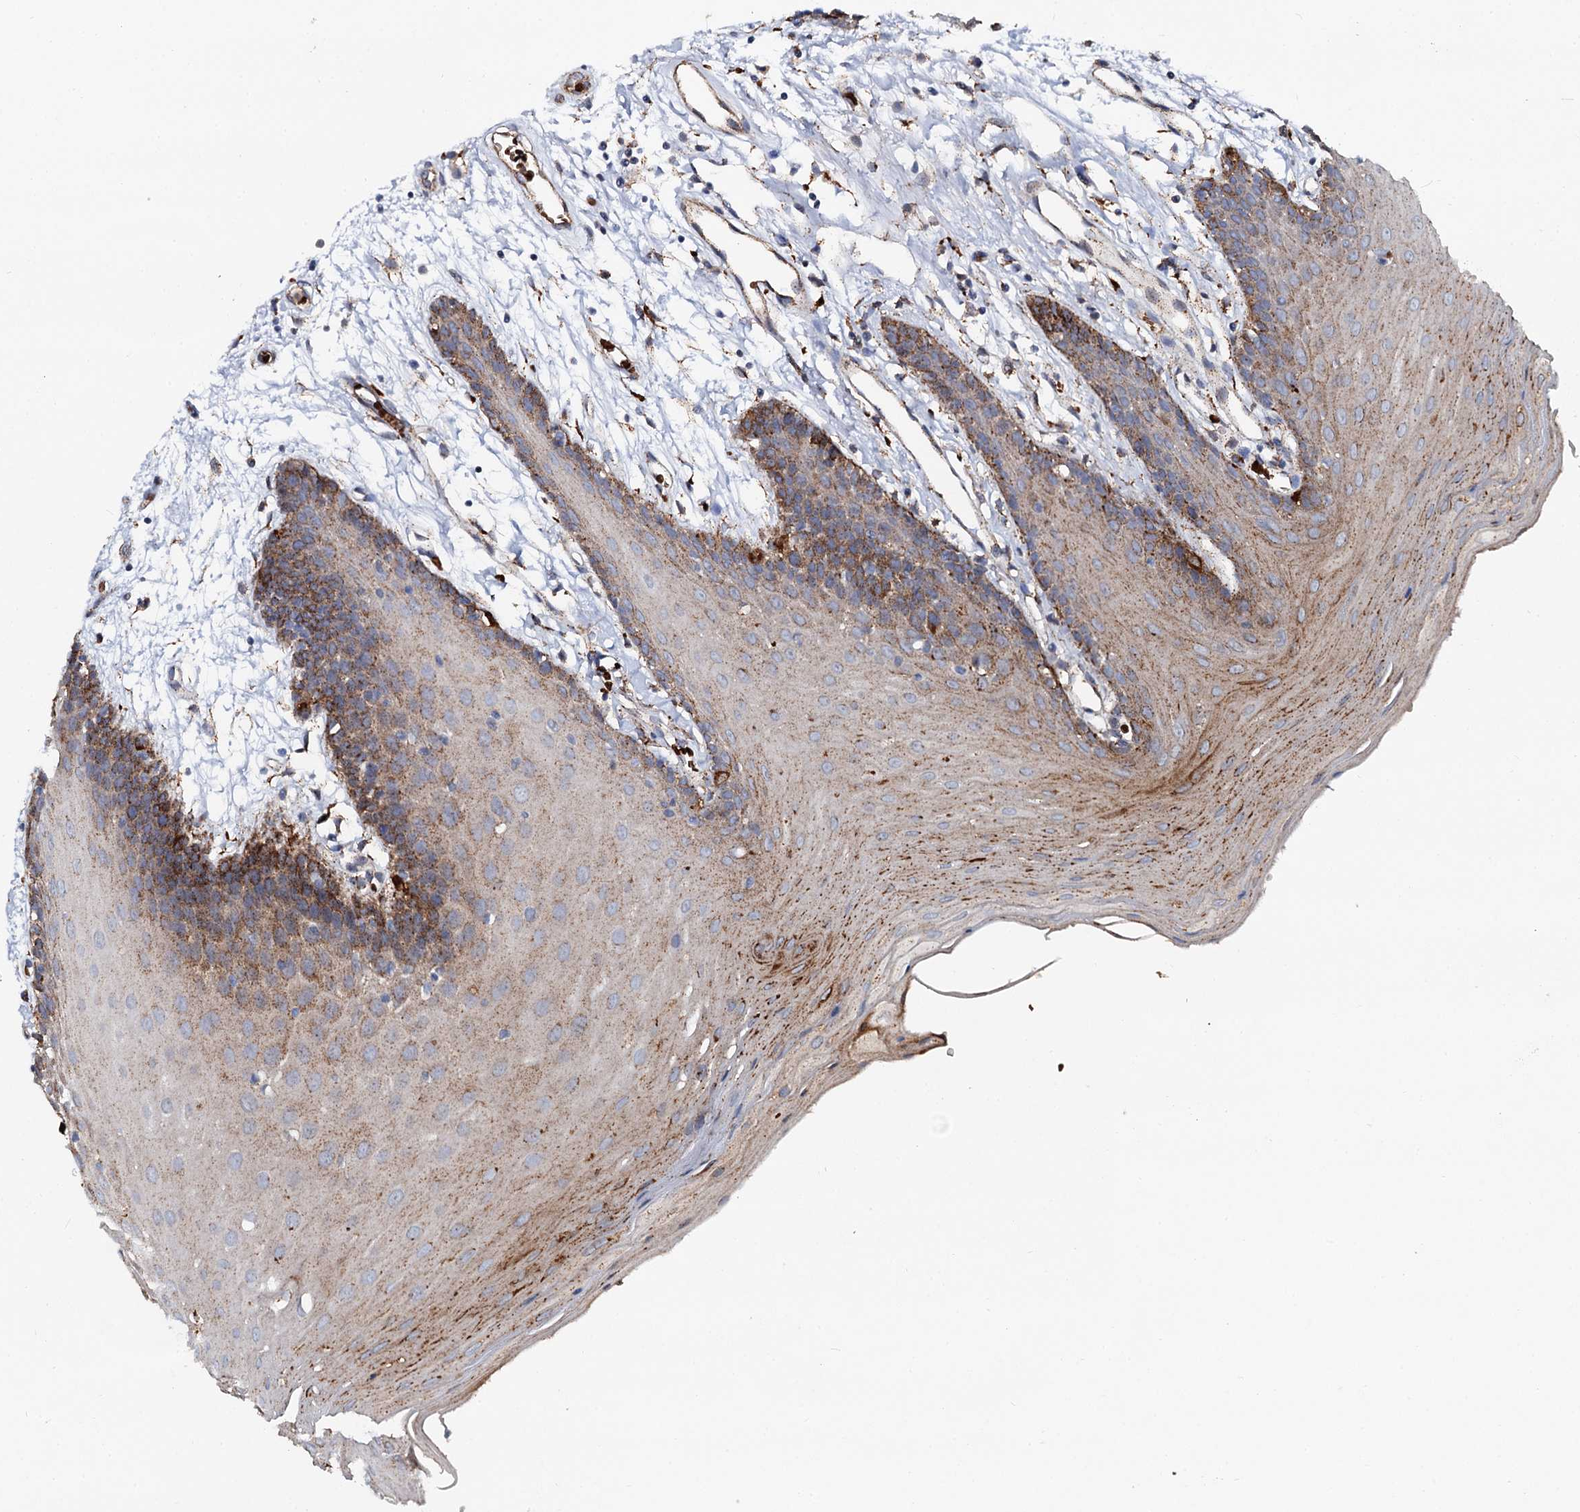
{"staining": {"intensity": "strong", "quantity": "25%-75%", "location": "cytoplasmic/membranous"}, "tissue": "oral mucosa", "cell_type": "Squamous epithelial cells", "image_type": "normal", "snomed": [{"axis": "morphology", "description": "Normal tissue, NOS"}, {"axis": "topography", "description": "Skeletal muscle"}, {"axis": "topography", "description": "Oral tissue"}, {"axis": "topography", "description": "Salivary gland"}, {"axis": "topography", "description": "Peripheral nerve tissue"}], "caption": "This is a micrograph of immunohistochemistry staining of unremarkable oral mucosa, which shows strong staining in the cytoplasmic/membranous of squamous epithelial cells.", "gene": "GBA1", "patient": {"sex": "male", "age": 54}}